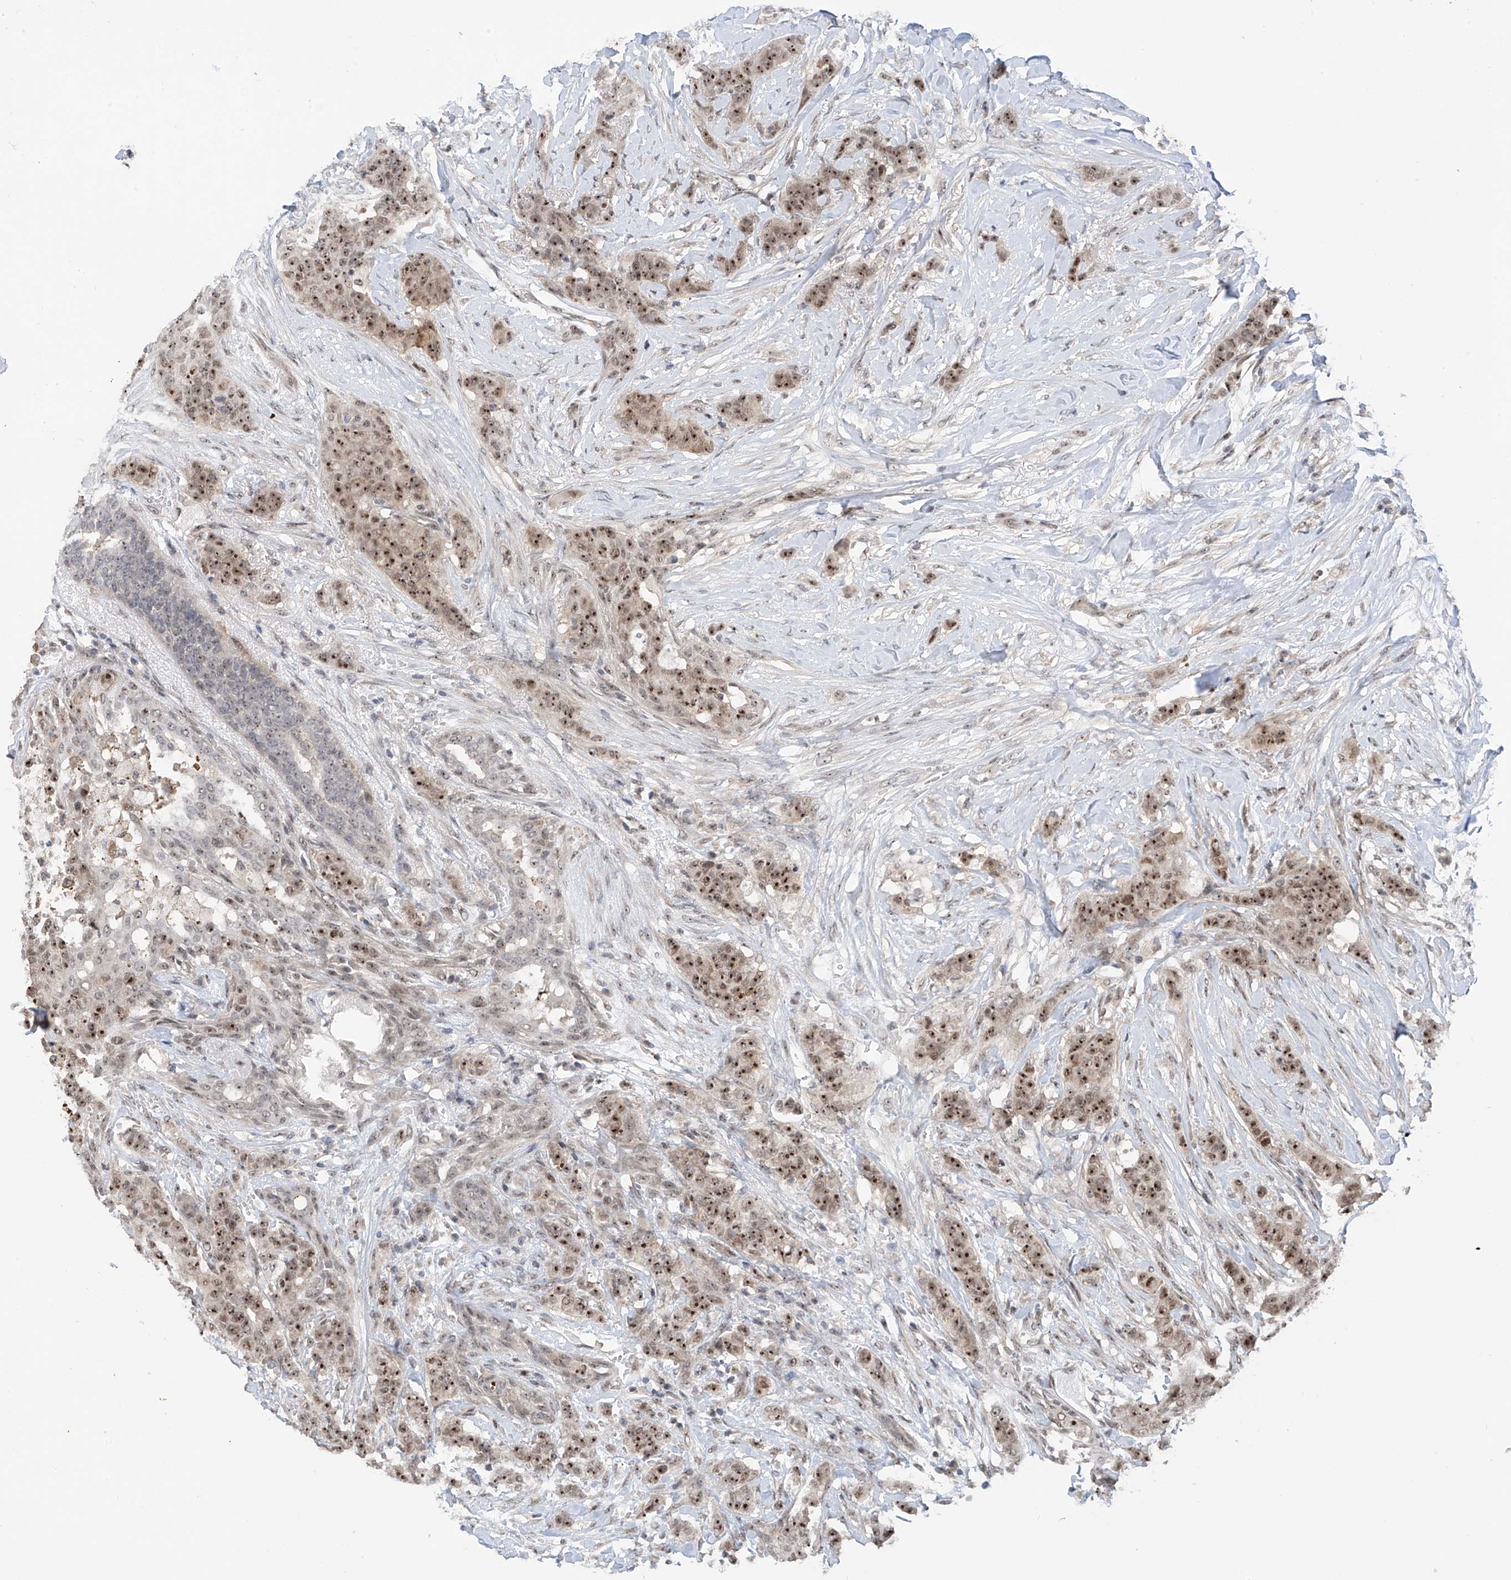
{"staining": {"intensity": "moderate", "quantity": ">75%", "location": "nuclear"}, "tissue": "breast cancer", "cell_type": "Tumor cells", "image_type": "cancer", "snomed": [{"axis": "morphology", "description": "Duct carcinoma"}, {"axis": "topography", "description": "Breast"}], "caption": "An immunohistochemistry image of neoplastic tissue is shown. Protein staining in brown shows moderate nuclear positivity in intraductal carcinoma (breast) within tumor cells. The staining was performed using DAB (3,3'-diaminobenzidine) to visualize the protein expression in brown, while the nuclei were stained in blue with hematoxylin (Magnification: 20x).", "gene": "C1orf131", "patient": {"sex": "female", "age": 40}}